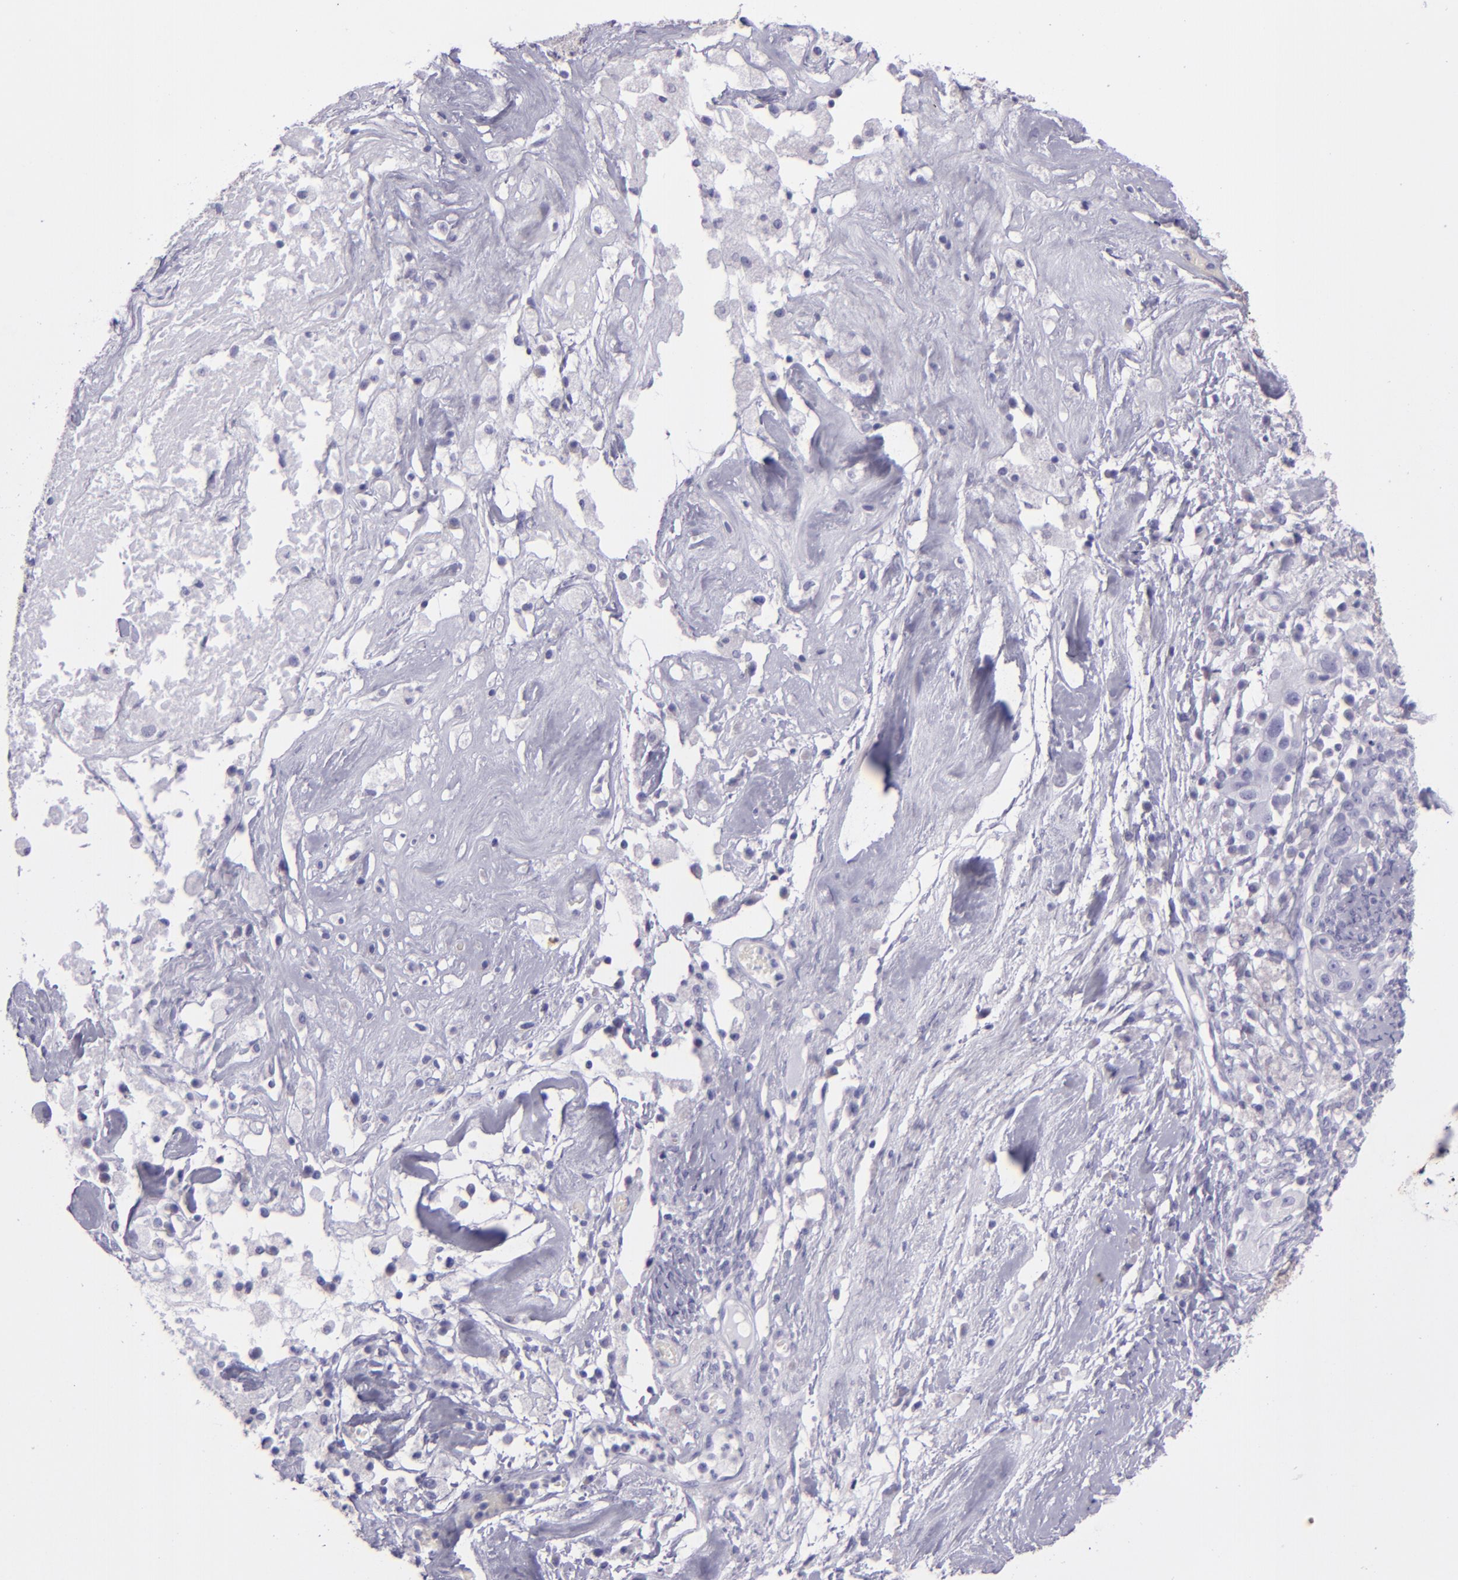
{"staining": {"intensity": "negative", "quantity": "none", "location": "none"}, "tissue": "ovarian cancer", "cell_type": "Tumor cells", "image_type": "cancer", "snomed": [{"axis": "morphology", "description": "Normal tissue, NOS"}, {"axis": "morphology", "description": "Cystadenocarcinoma, serous, NOS"}, {"axis": "topography", "description": "Ovary"}], "caption": "DAB immunohistochemical staining of ovarian serous cystadenocarcinoma displays no significant expression in tumor cells.", "gene": "MUC5AC", "patient": {"sex": "female", "age": 62}}